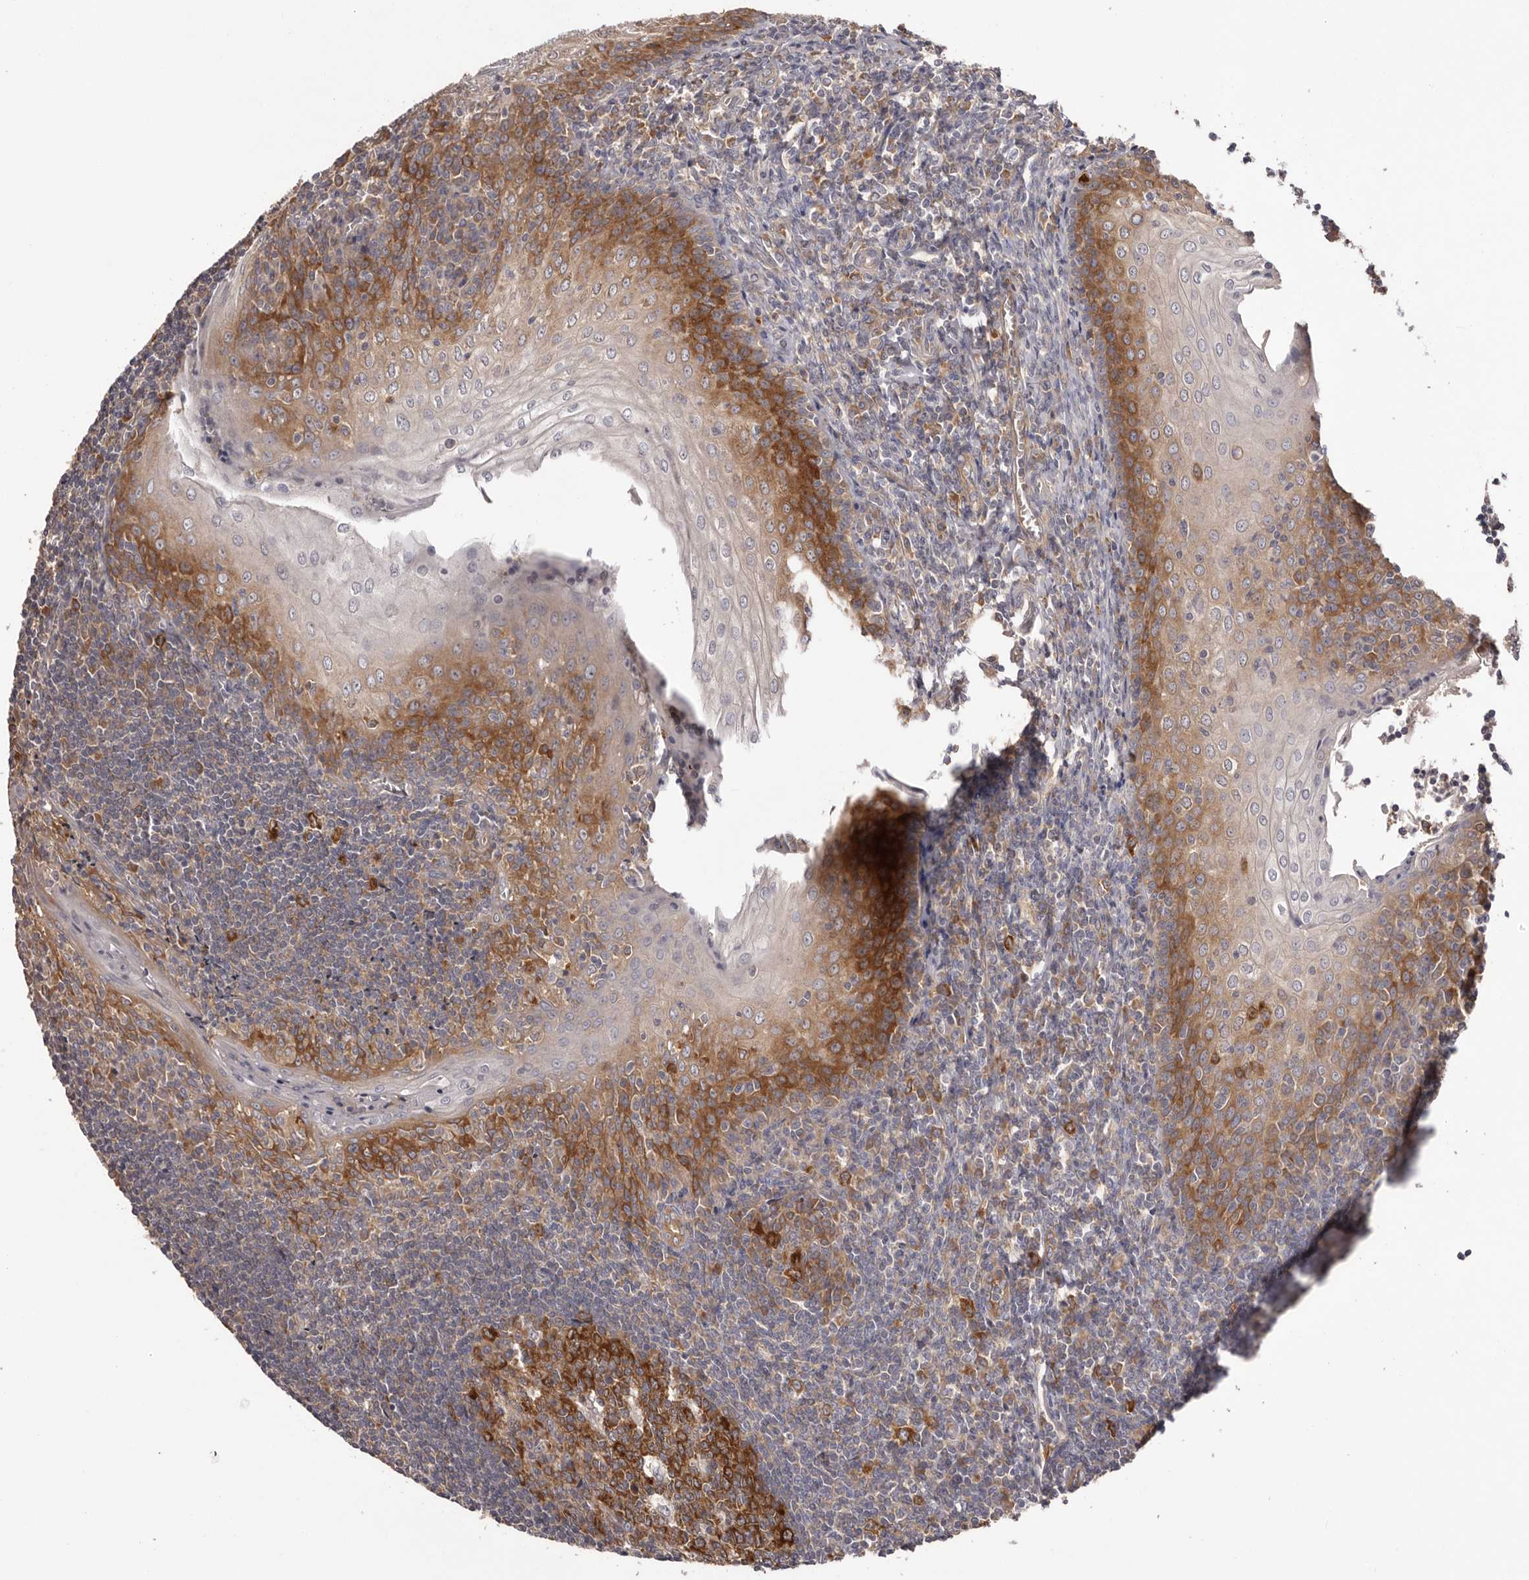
{"staining": {"intensity": "strong", "quantity": ">75%", "location": "cytoplasmic/membranous"}, "tissue": "tonsil", "cell_type": "Germinal center cells", "image_type": "normal", "snomed": [{"axis": "morphology", "description": "Normal tissue, NOS"}, {"axis": "topography", "description": "Tonsil"}], "caption": "DAB (3,3'-diaminobenzidine) immunohistochemical staining of normal tonsil displays strong cytoplasmic/membranous protein positivity in approximately >75% of germinal center cells. Immunohistochemistry stains the protein in brown and the nuclei are stained blue.", "gene": "LTV1", "patient": {"sex": "male", "age": 27}}